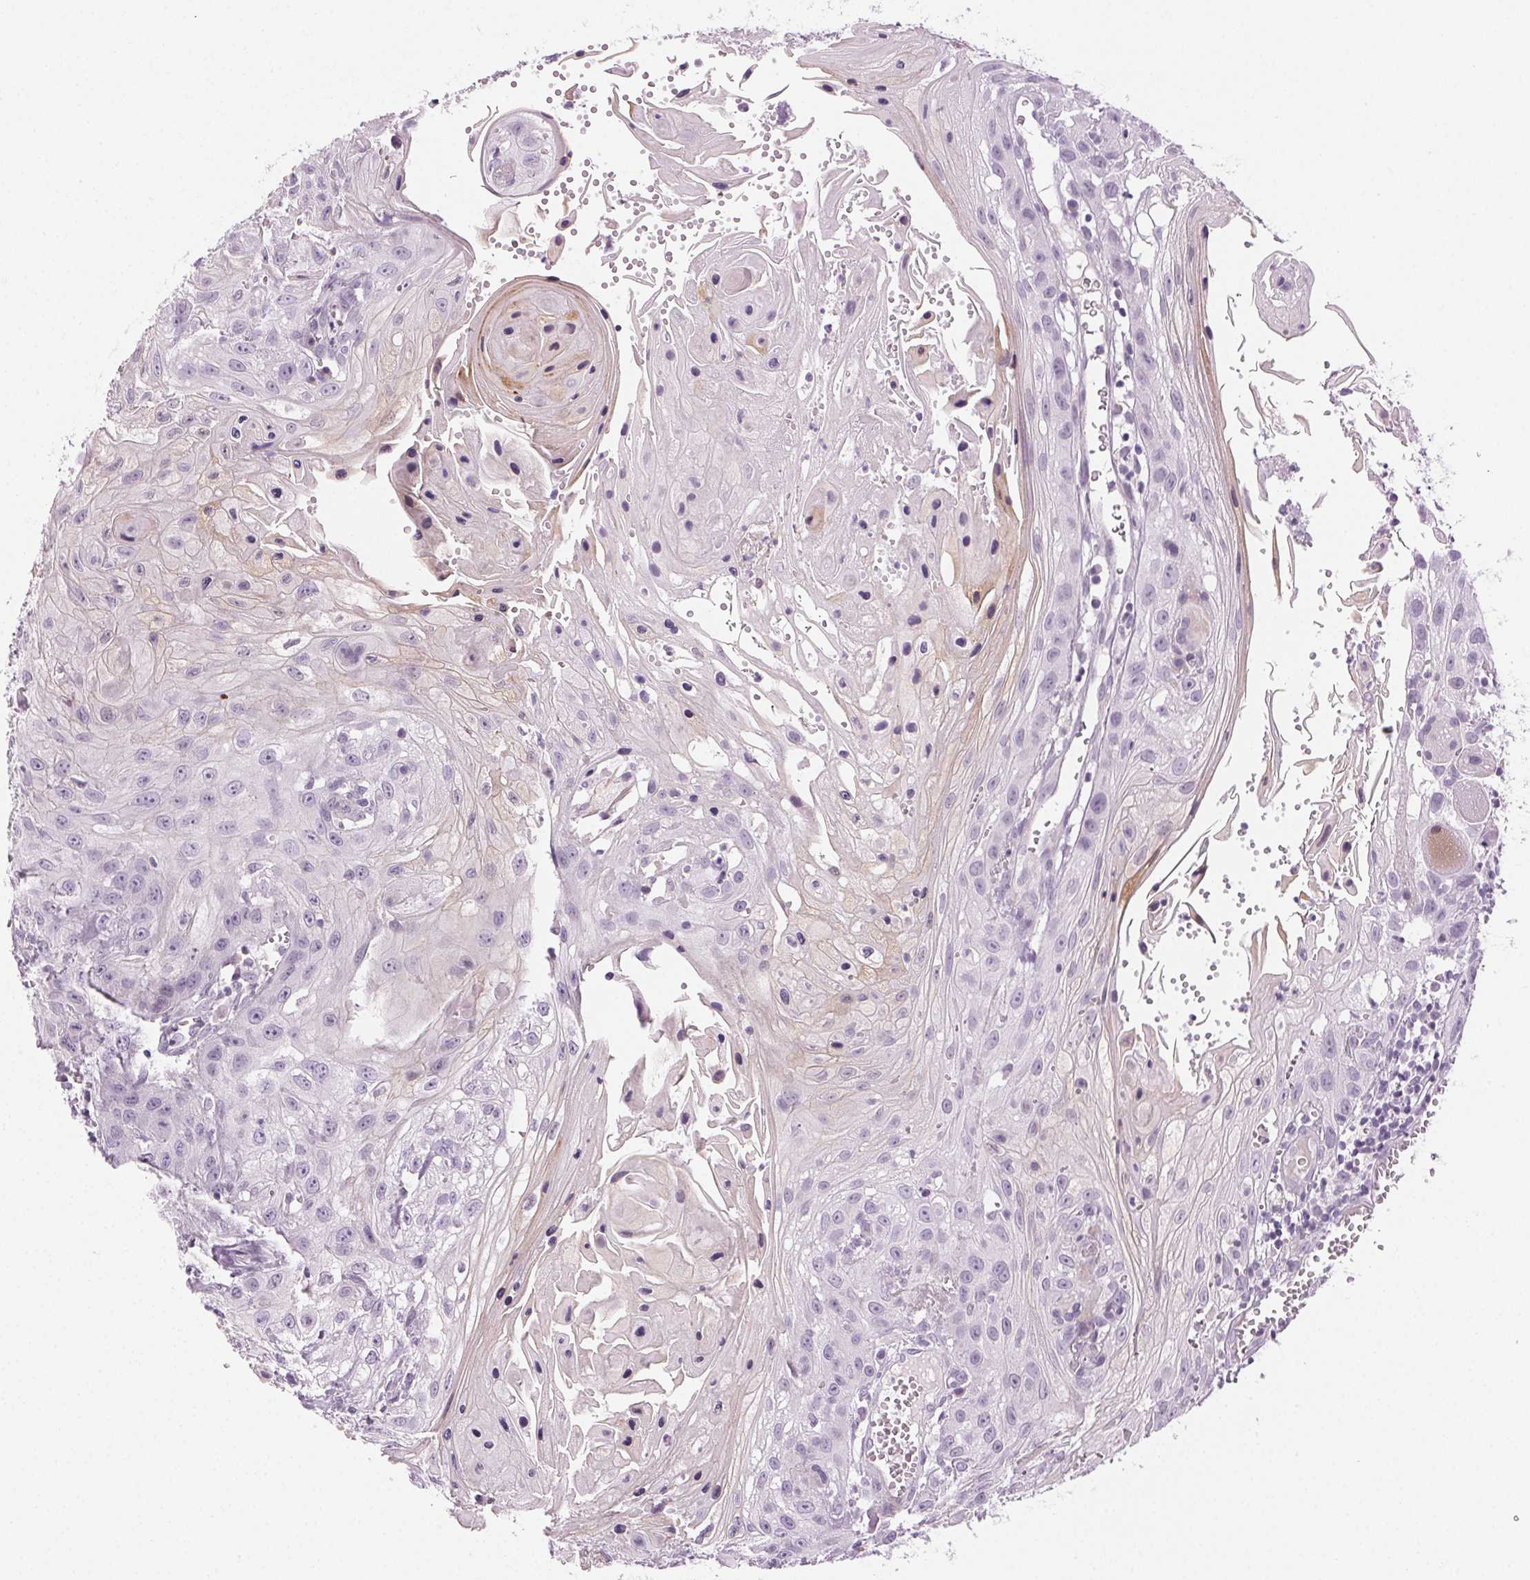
{"staining": {"intensity": "negative", "quantity": "none", "location": "none"}, "tissue": "head and neck cancer", "cell_type": "Tumor cells", "image_type": "cancer", "snomed": [{"axis": "morphology", "description": "Squamous cell carcinoma, NOS"}, {"axis": "topography", "description": "Oral tissue"}, {"axis": "topography", "description": "Head-Neck"}], "caption": "IHC of human head and neck squamous cell carcinoma reveals no positivity in tumor cells.", "gene": "AIF1L", "patient": {"sex": "male", "age": 58}}